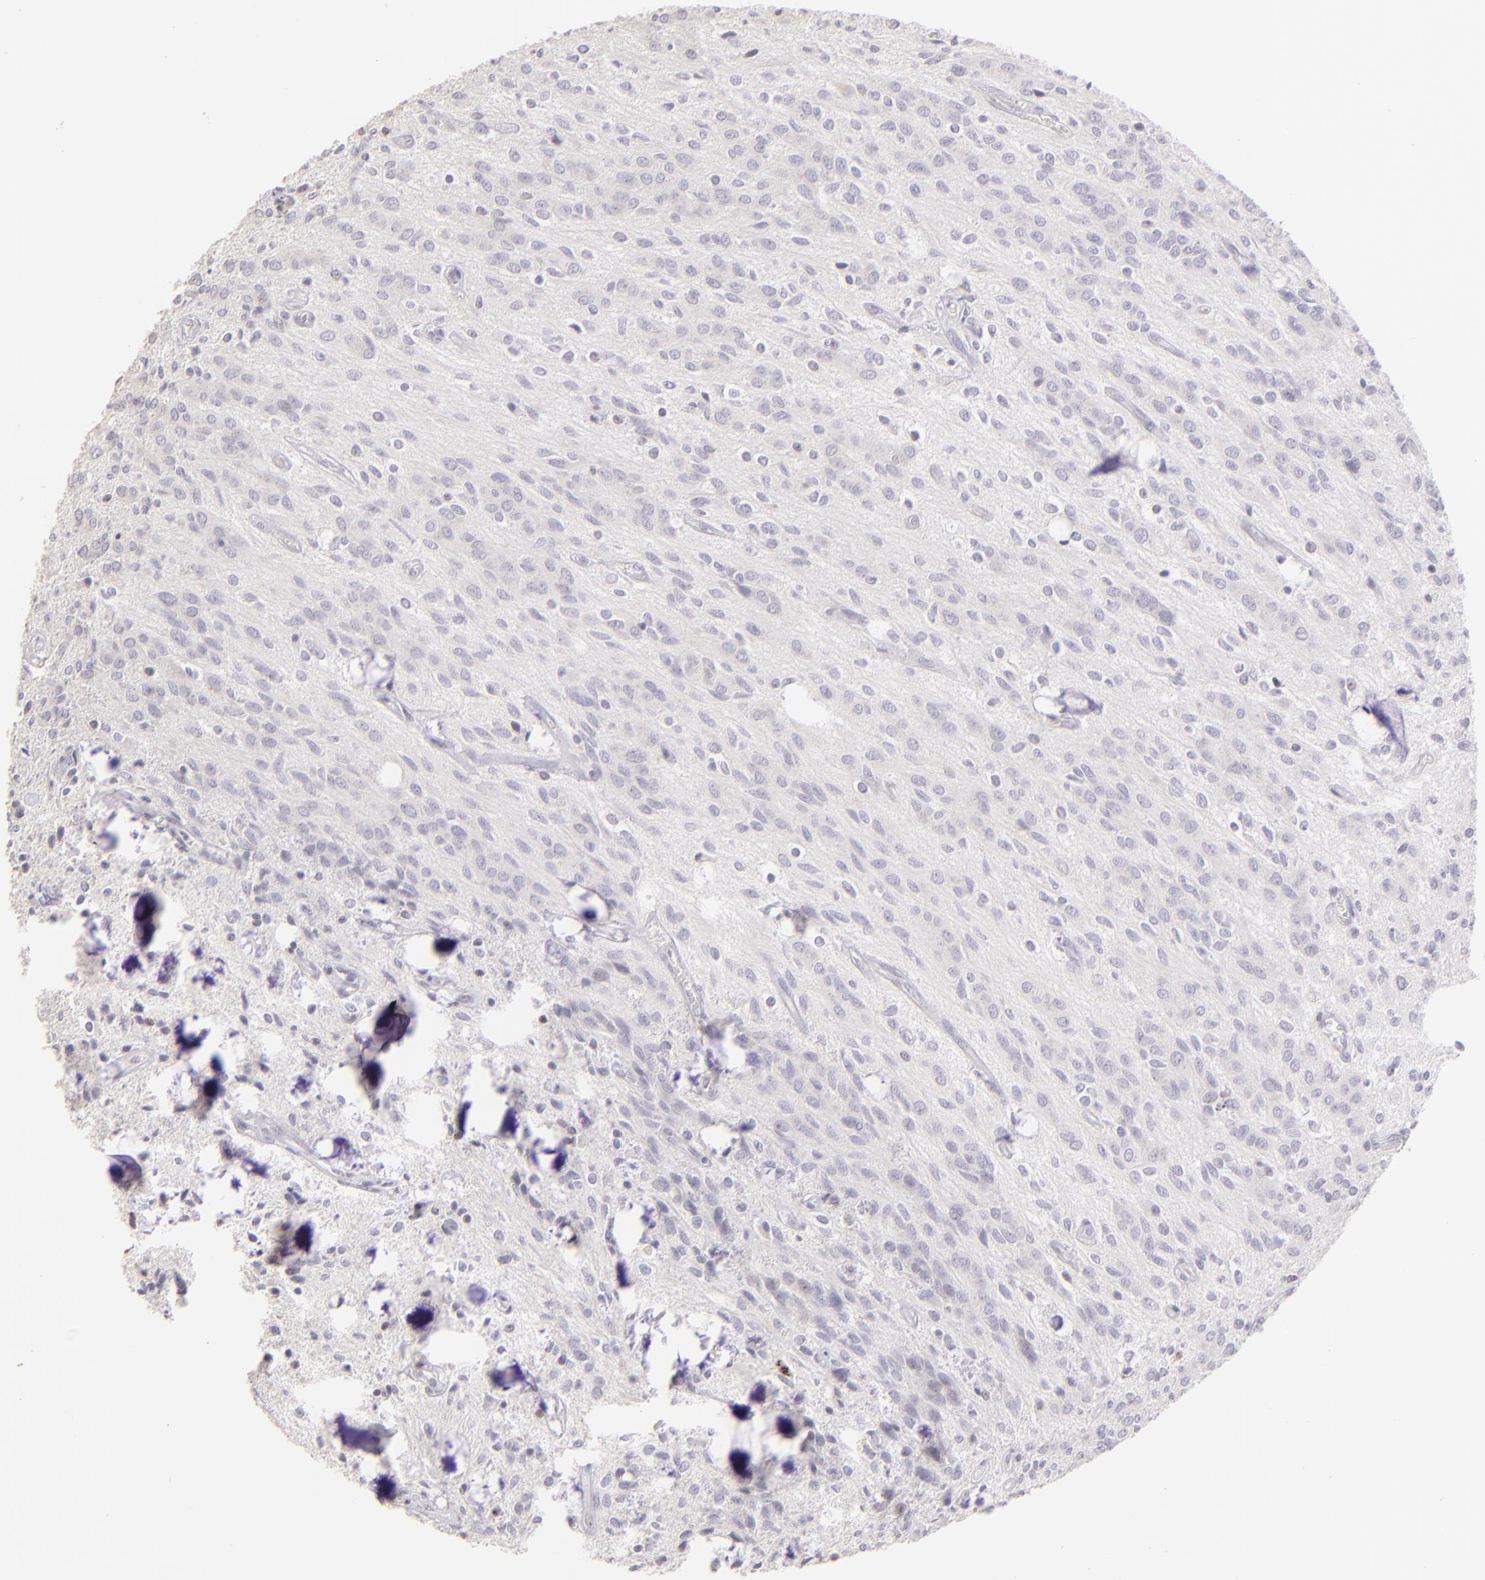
{"staining": {"intensity": "negative", "quantity": "none", "location": "none"}, "tissue": "glioma", "cell_type": "Tumor cells", "image_type": "cancer", "snomed": [{"axis": "morphology", "description": "Glioma, malignant, Low grade"}, {"axis": "topography", "description": "Brain"}], "caption": "Tumor cells are negative for brown protein staining in malignant low-grade glioma.", "gene": "MAGEA1", "patient": {"sex": "female", "age": 15}}